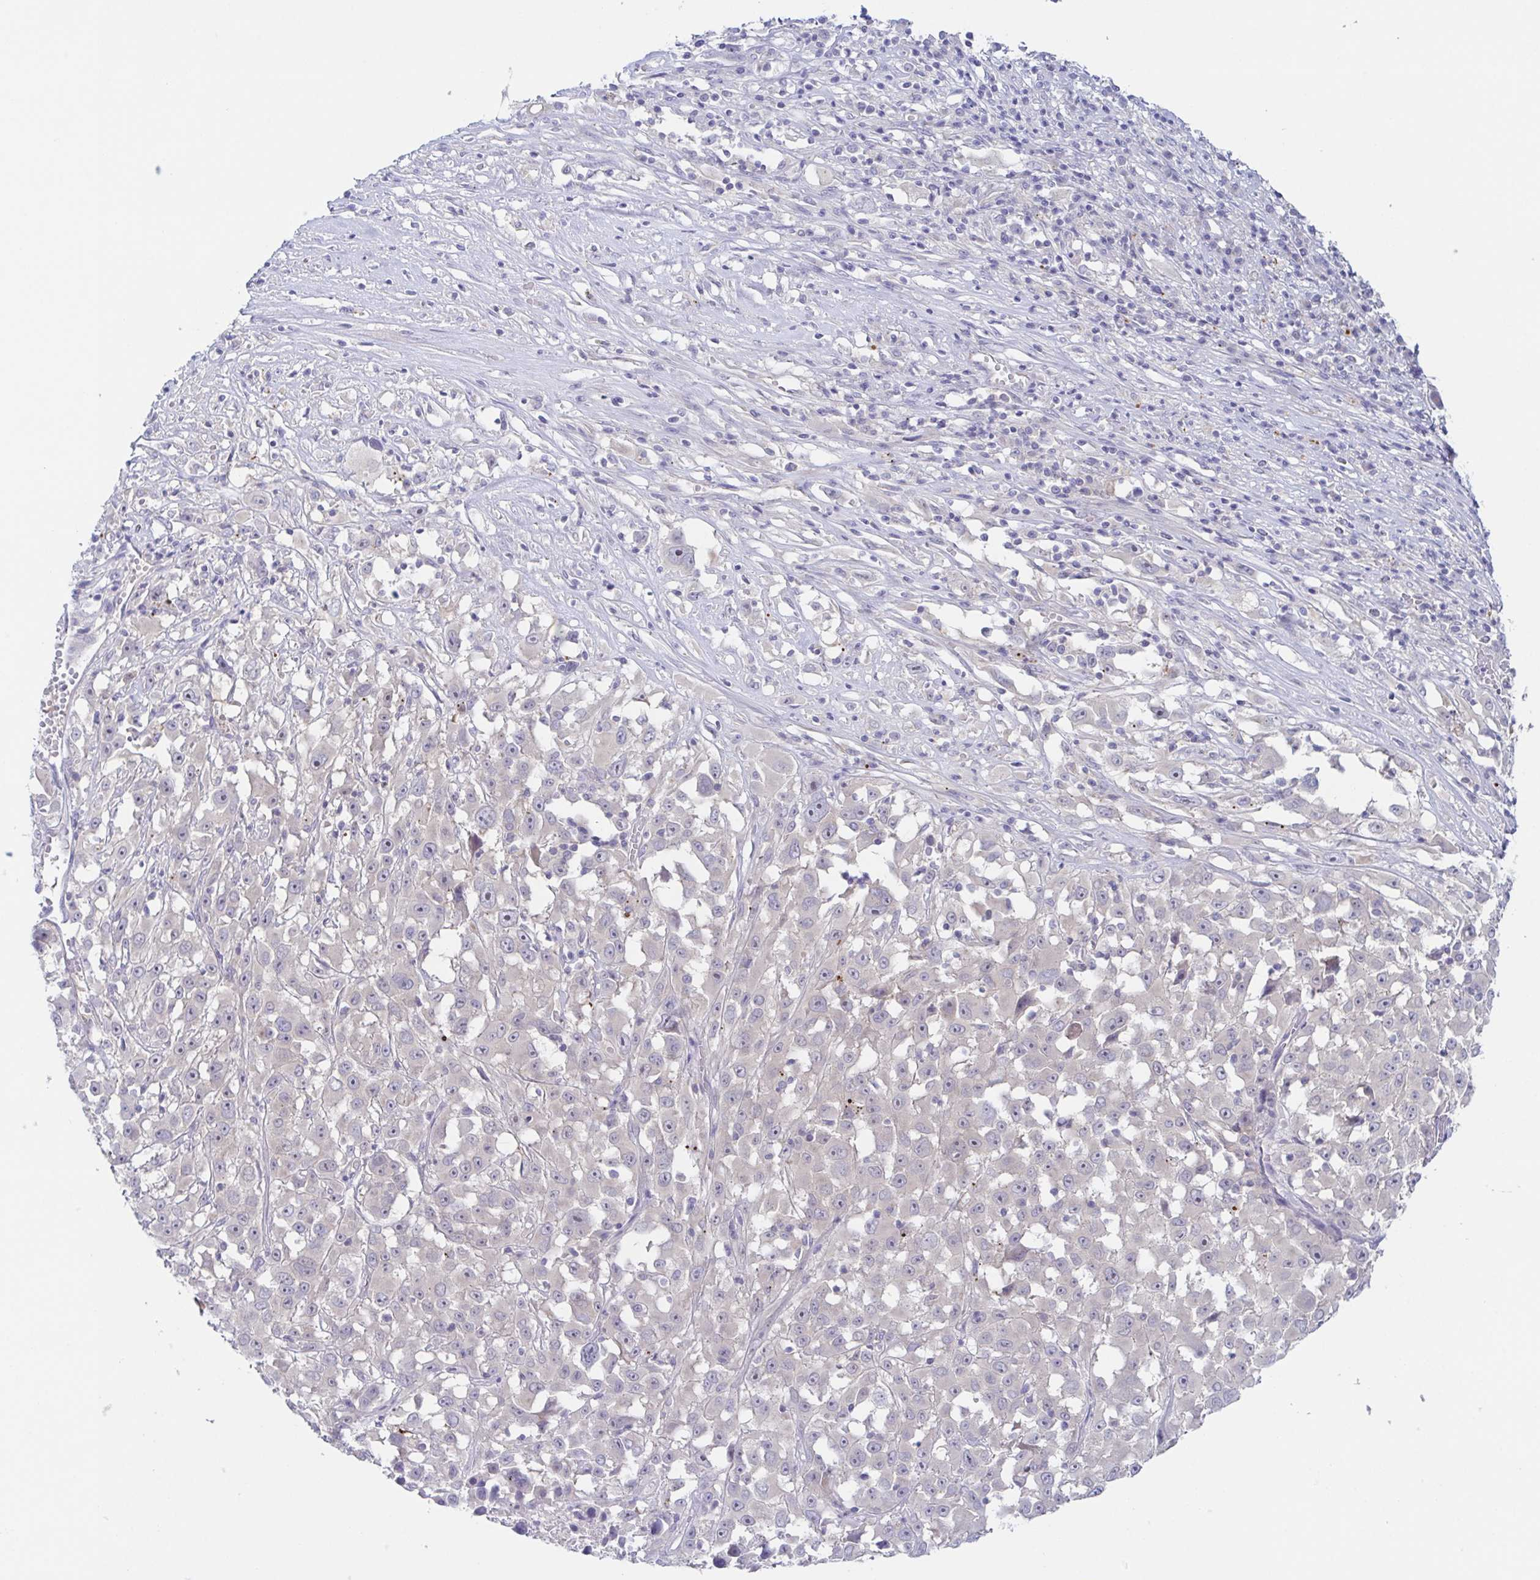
{"staining": {"intensity": "negative", "quantity": "none", "location": "none"}, "tissue": "melanoma", "cell_type": "Tumor cells", "image_type": "cancer", "snomed": [{"axis": "morphology", "description": "Malignant melanoma, Metastatic site"}, {"axis": "topography", "description": "Soft tissue"}], "caption": "The immunohistochemistry photomicrograph has no significant expression in tumor cells of melanoma tissue.", "gene": "HTR2A", "patient": {"sex": "male", "age": 50}}